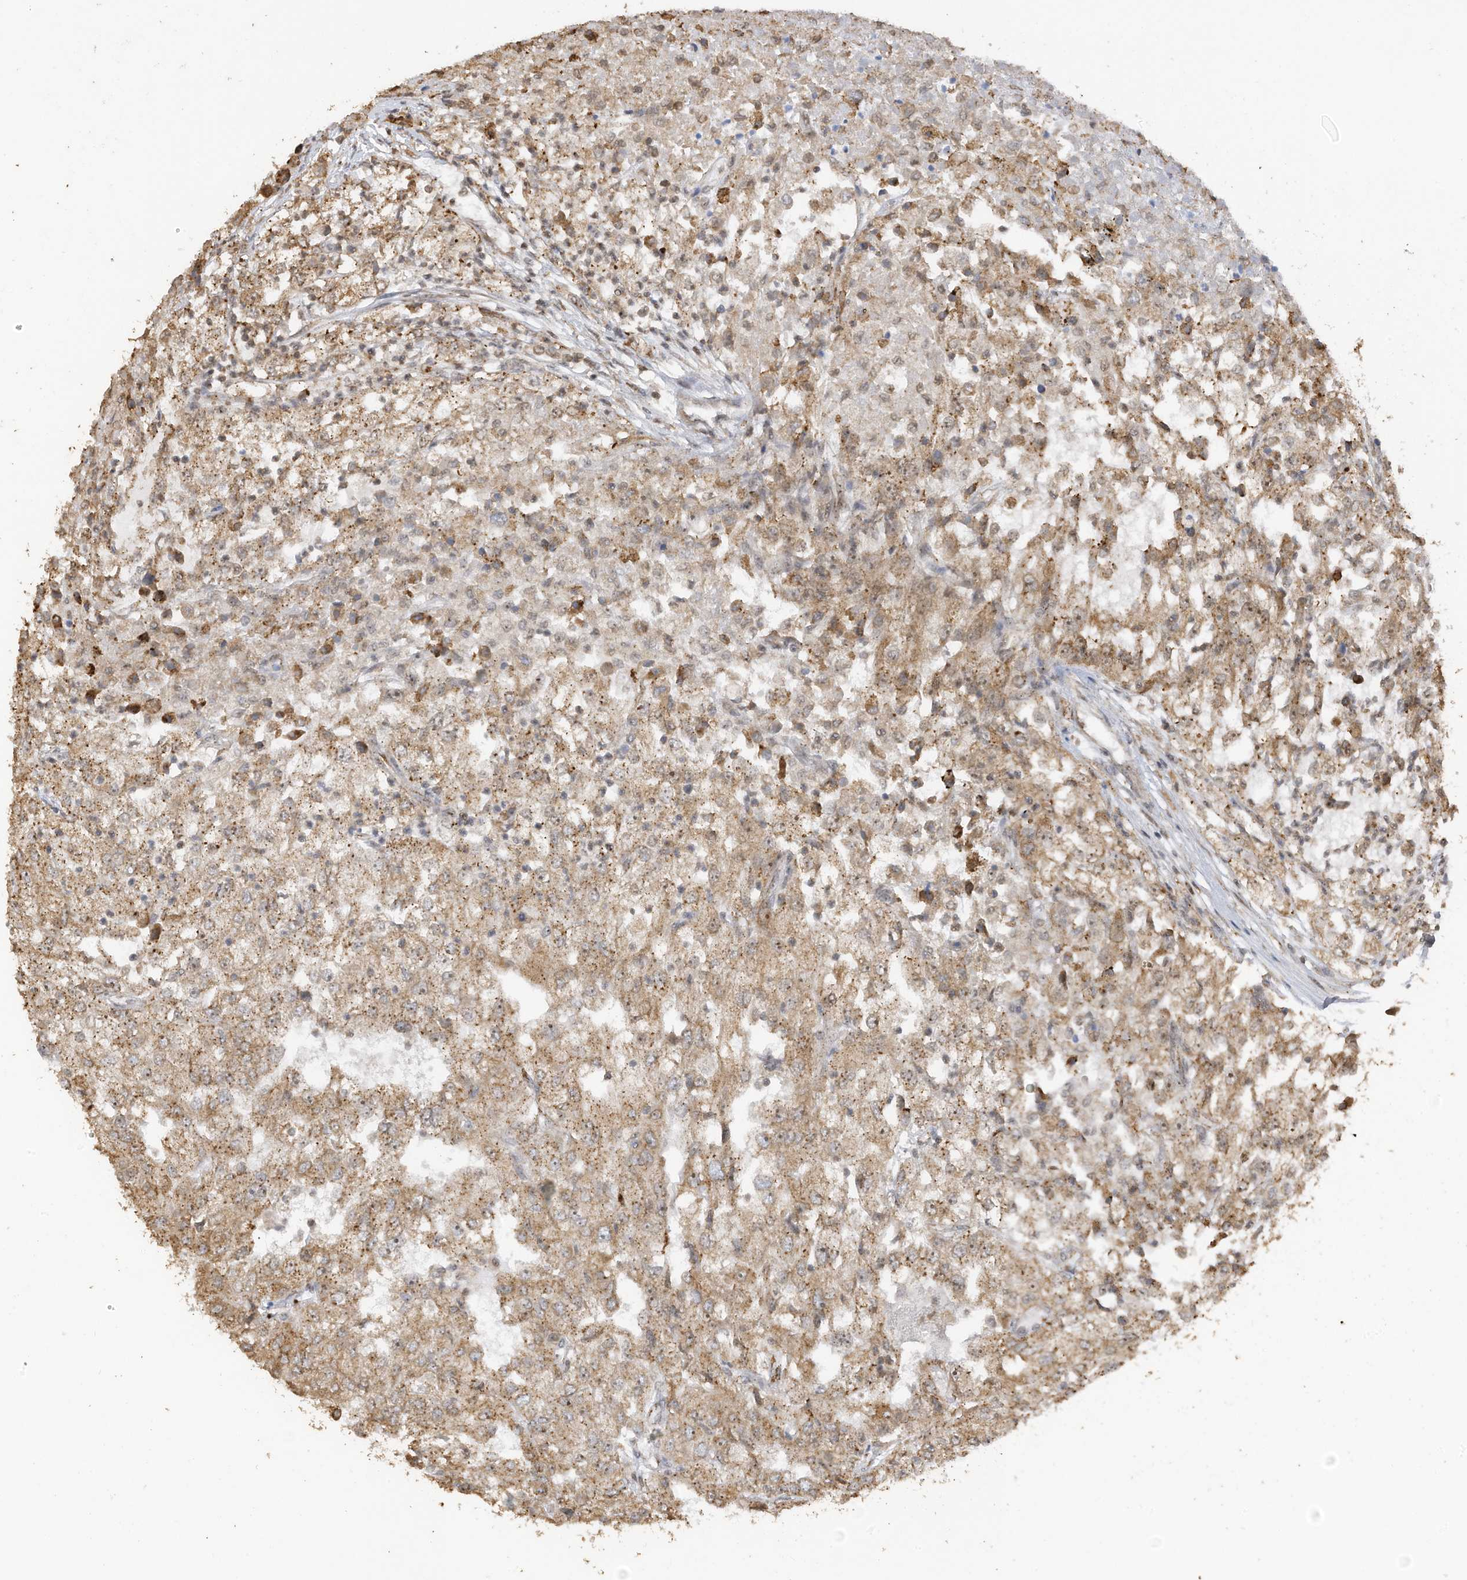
{"staining": {"intensity": "weak", "quantity": ">75%", "location": "cytoplasmic/membranous,nuclear"}, "tissue": "renal cancer", "cell_type": "Tumor cells", "image_type": "cancer", "snomed": [{"axis": "morphology", "description": "Adenocarcinoma, NOS"}, {"axis": "topography", "description": "Kidney"}], "caption": "This is a histology image of immunohistochemistry (IHC) staining of renal cancer, which shows weak staining in the cytoplasmic/membranous and nuclear of tumor cells.", "gene": "ERLEC1", "patient": {"sex": "female", "age": 54}}